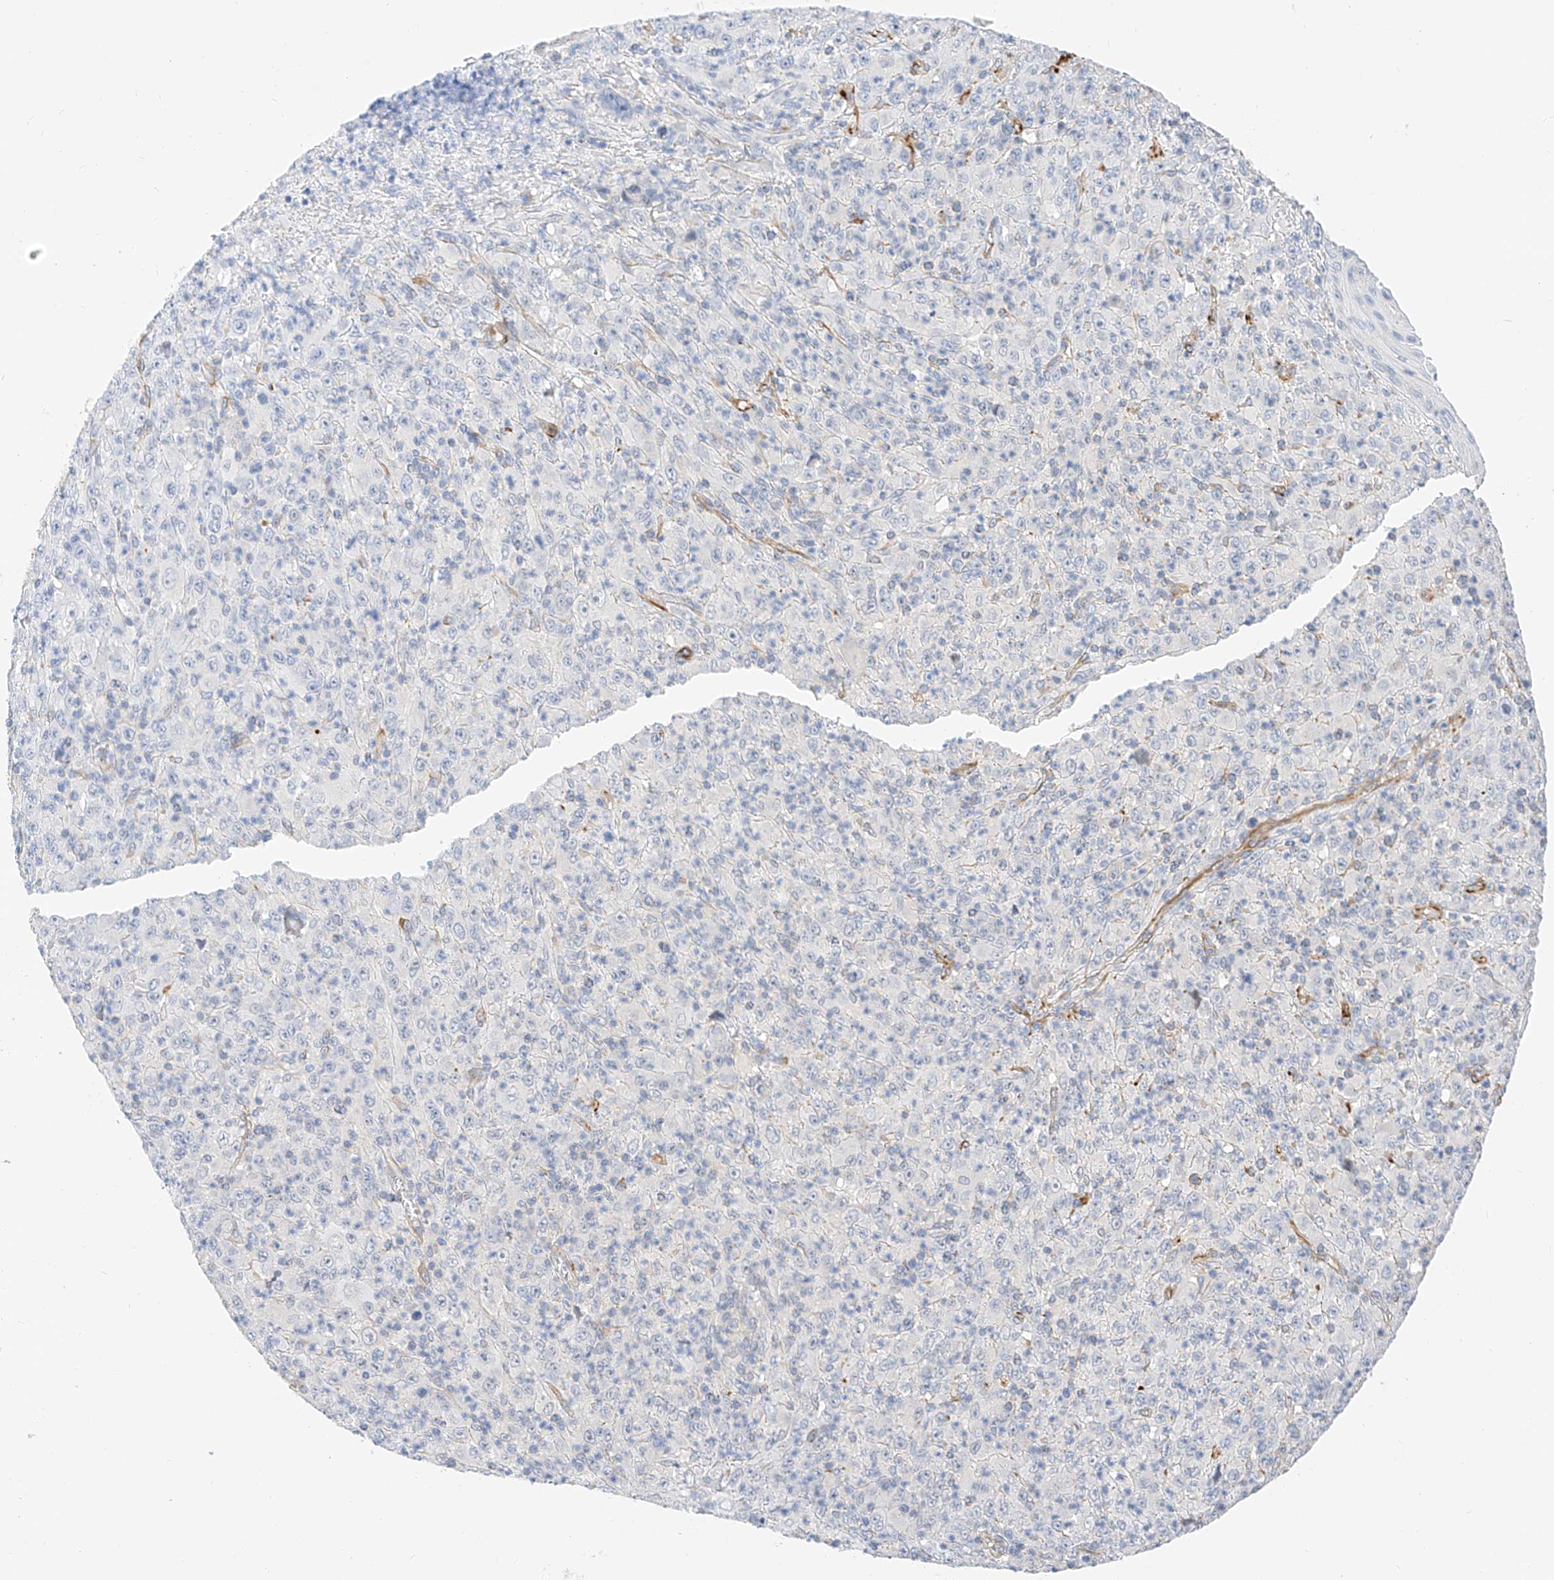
{"staining": {"intensity": "negative", "quantity": "none", "location": "none"}, "tissue": "melanoma", "cell_type": "Tumor cells", "image_type": "cancer", "snomed": [{"axis": "morphology", "description": "Malignant melanoma, Metastatic site"}, {"axis": "topography", "description": "Skin"}], "caption": "High magnification brightfield microscopy of malignant melanoma (metastatic site) stained with DAB (3,3'-diaminobenzidine) (brown) and counterstained with hematoxylin (blue): tumor cells show no significant staining. The staining was performed using DAB (3,3'-diaminobenzidine) to visualize the protein expression in brown, while the nuclei were stained in blue with hematoxylin (Magnification: 20x).", "gene": "CDCP2", "patient": {"sex": "female", "age": 56}}